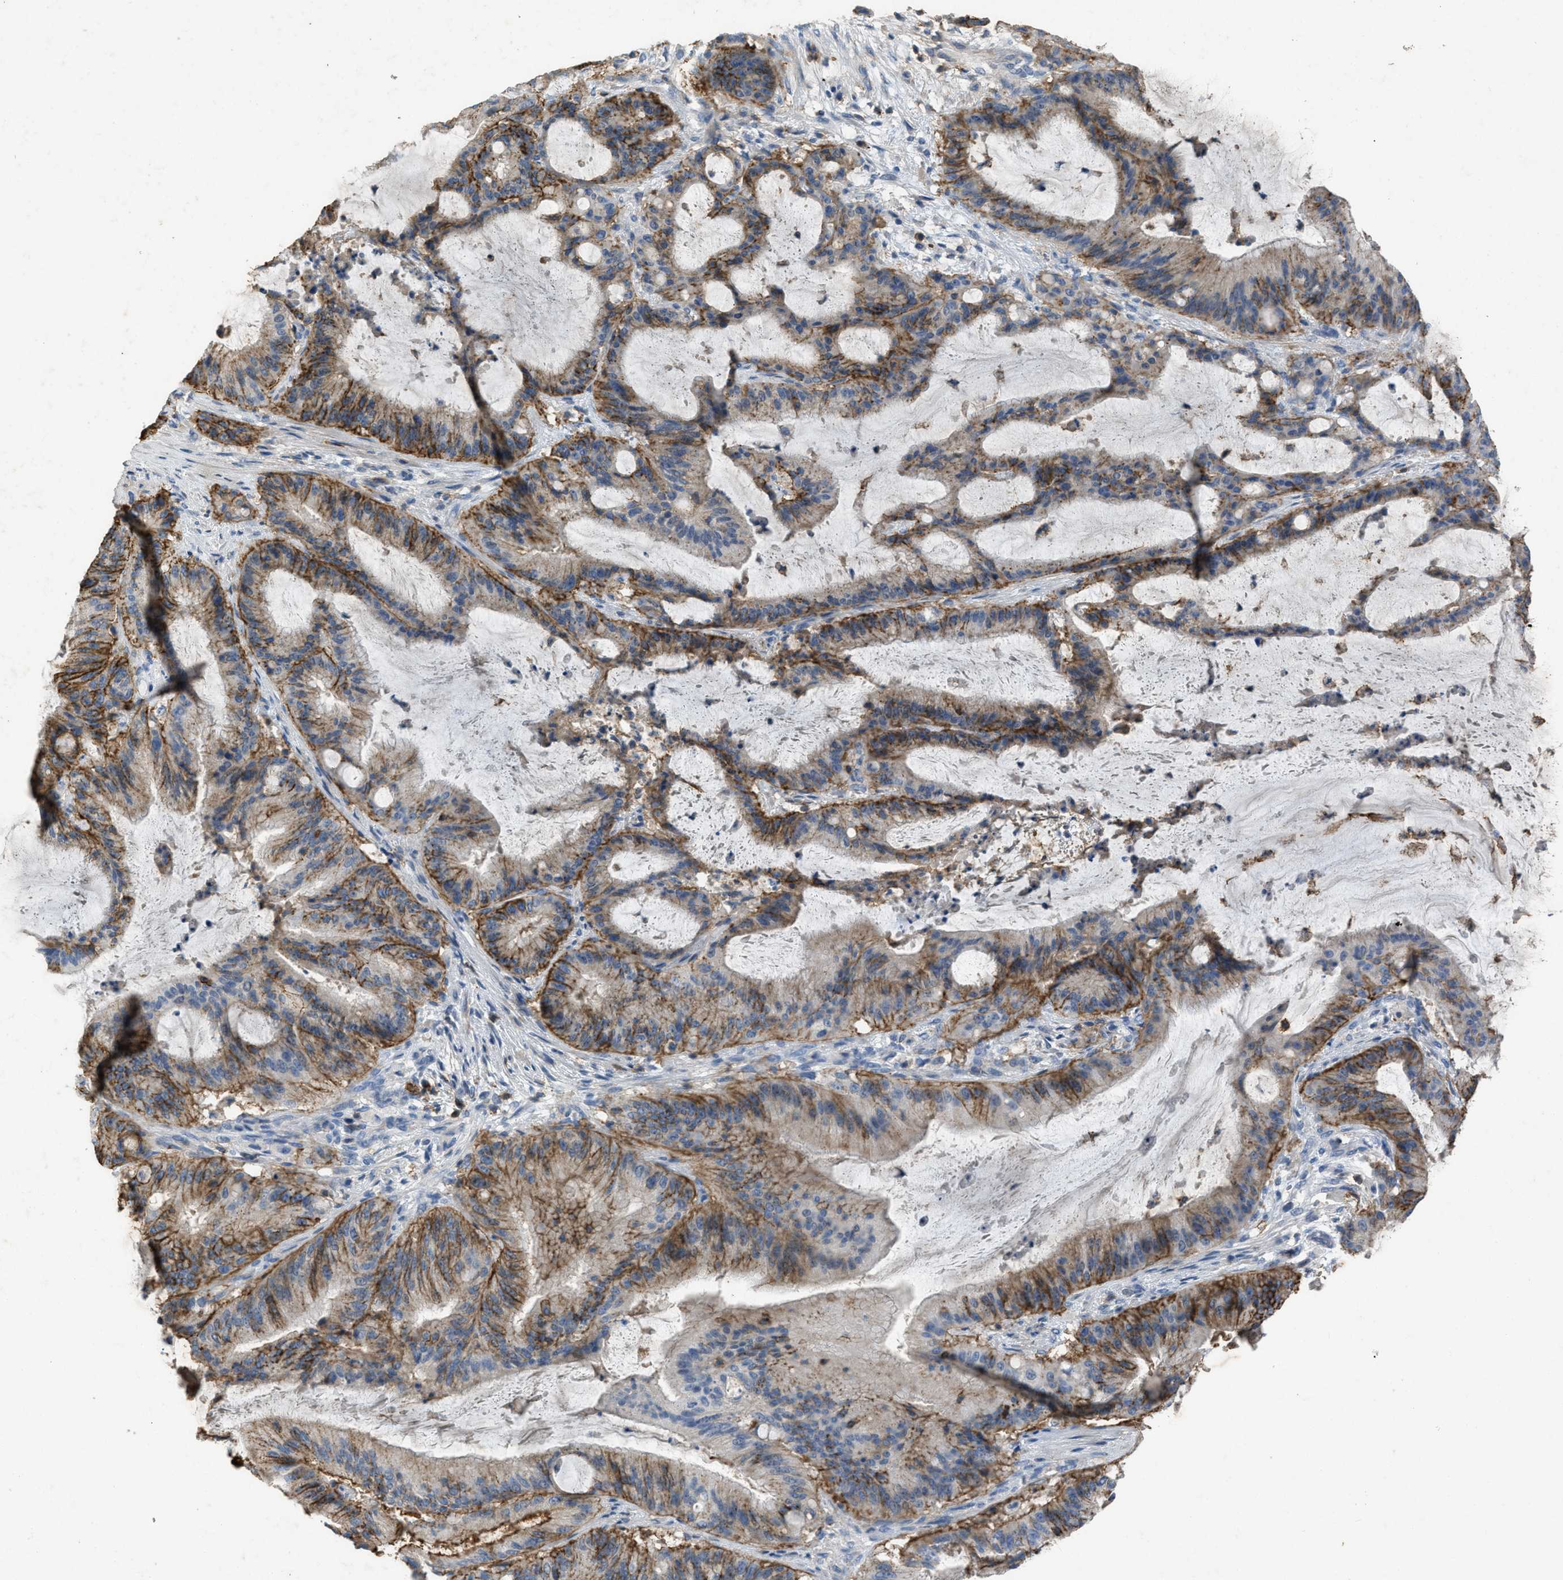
{"staining": {"intensity": "strong", "quantity": ">75%", "location": "cytoplasmic/membranous"}, "tissue": "liver cancer", "cell_type": "Tumor cells", "image_type": "cancer", "snomed": [{"axis": "morphology", "description": "Normal tissue, NOS"}, {"axis": "morphology", "description": "Cholangiocarcinoma"}, {"axis": "topography", "description": "Liver"}, {"axis": "topography", "description": "Peripheral nerve tissue"}], "caption": "Tumor cells demonstrate strong cytoplasmic/membranous positivity in about >75% of cells in liver cancer (cholangiocarcinoma). Using DAB (3,3'-diaminobenzidine) (brown) and hematoxylin (blue) stains, captured at high magnification using brightfield microscopy.", "gene": "OR51E1", "patient": {"sex": "female", "age": 73}}